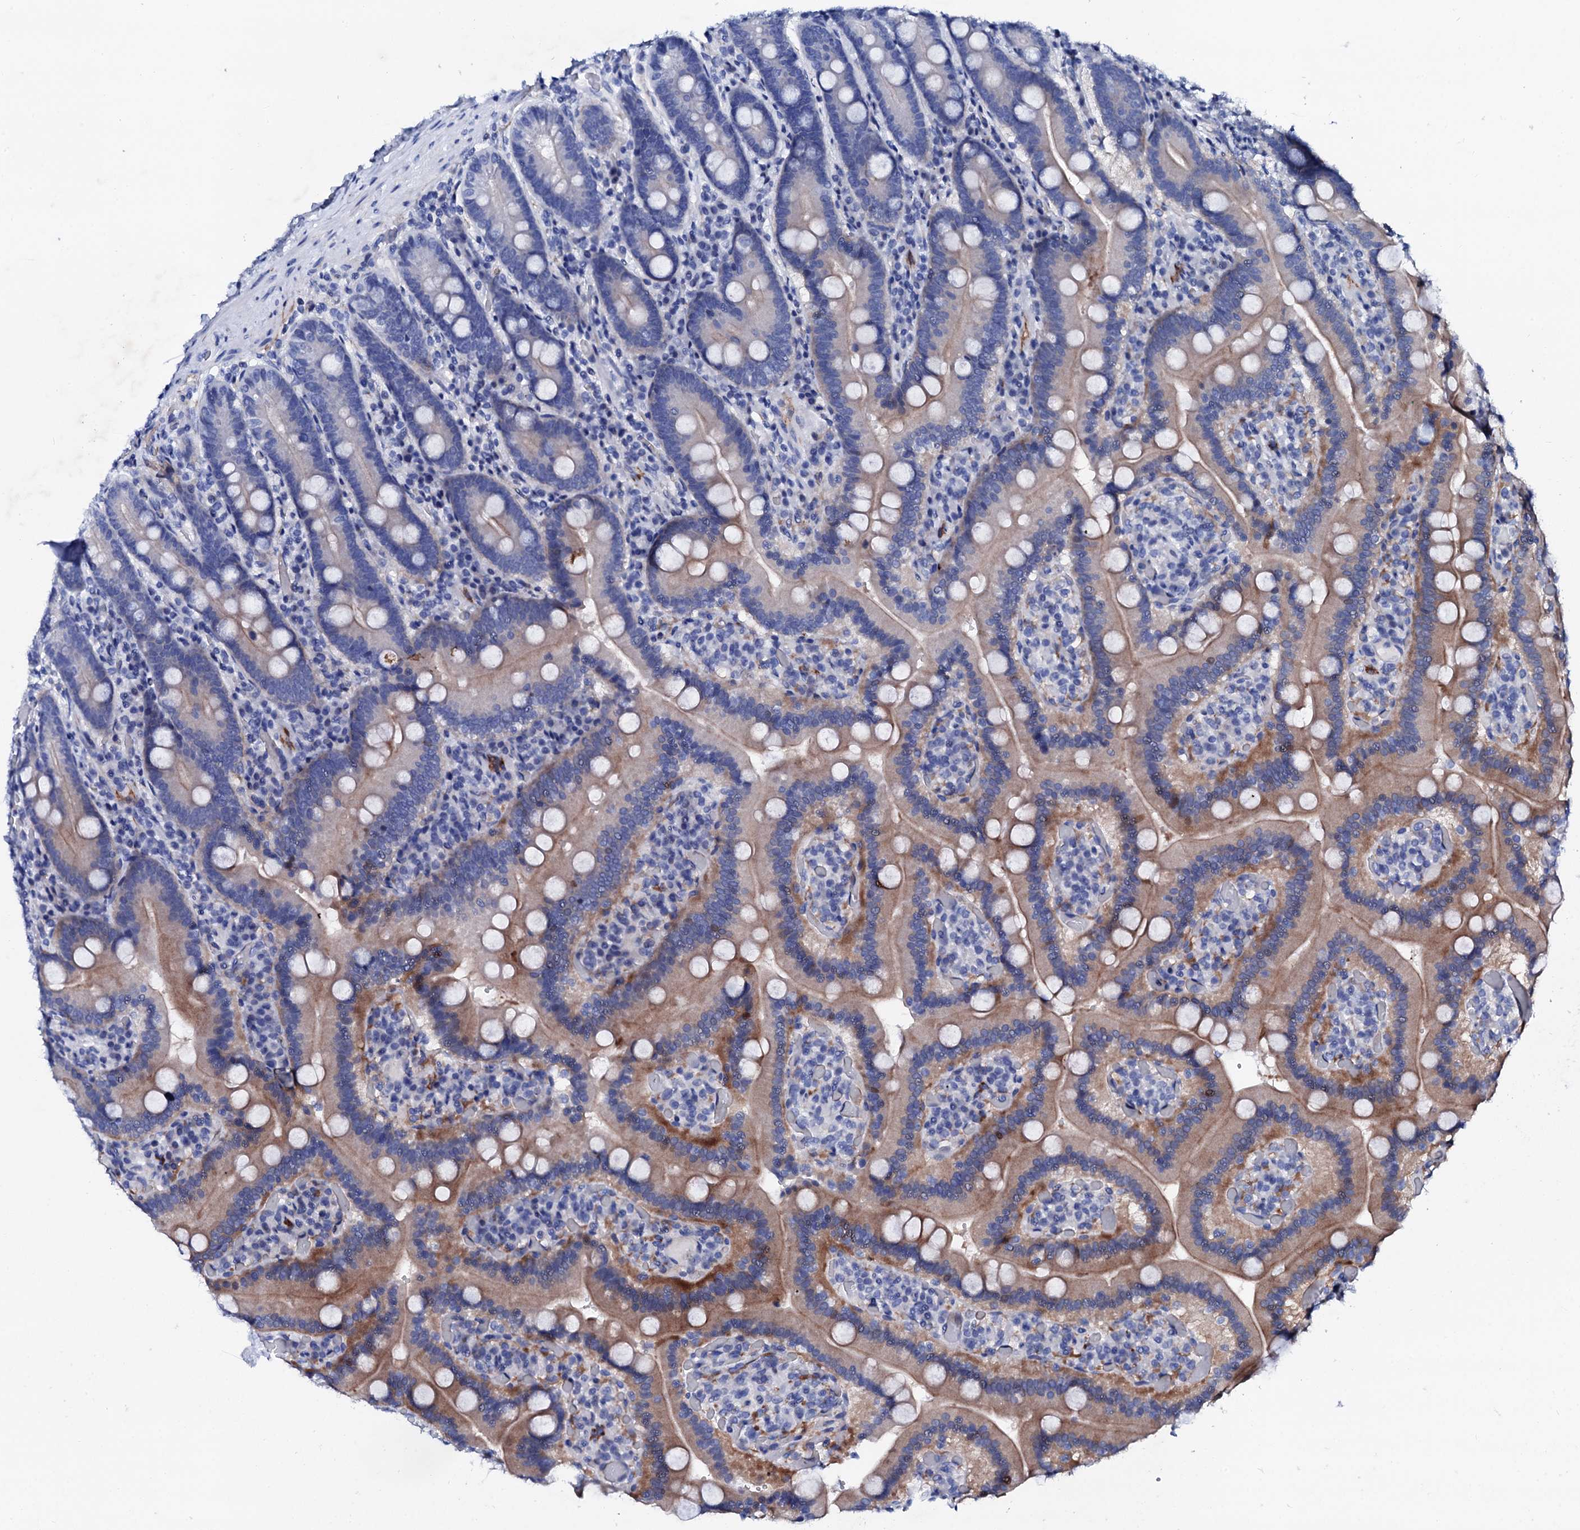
{"staining": {"intensity": "moderate", "quantity": "<25%", "location": "cytoplasmic/membranous"}, "tissue": "duodenum", "cell_type": "Glandular cells", "image_type": "normal", "snomed": [{"axis": "morphology", "description": "Normal tissue, NOS"}, {"axis": "topography", "description": "Duodenum"}], "caption": "Immunohistochemical staining of normal human duodenum exhibits moderate cytoplasmic/membranous protein staining in approximately <25% of glandular cells. The staining was performed using DAB (3,3'-diaminobenzidine) to visualize the protein expression in brown, while the nuclei were stained in blue with hematoxylin (Magnification: 20x).", "gene": "TRDN", "patient": {"sex": "female", "age": 62}}